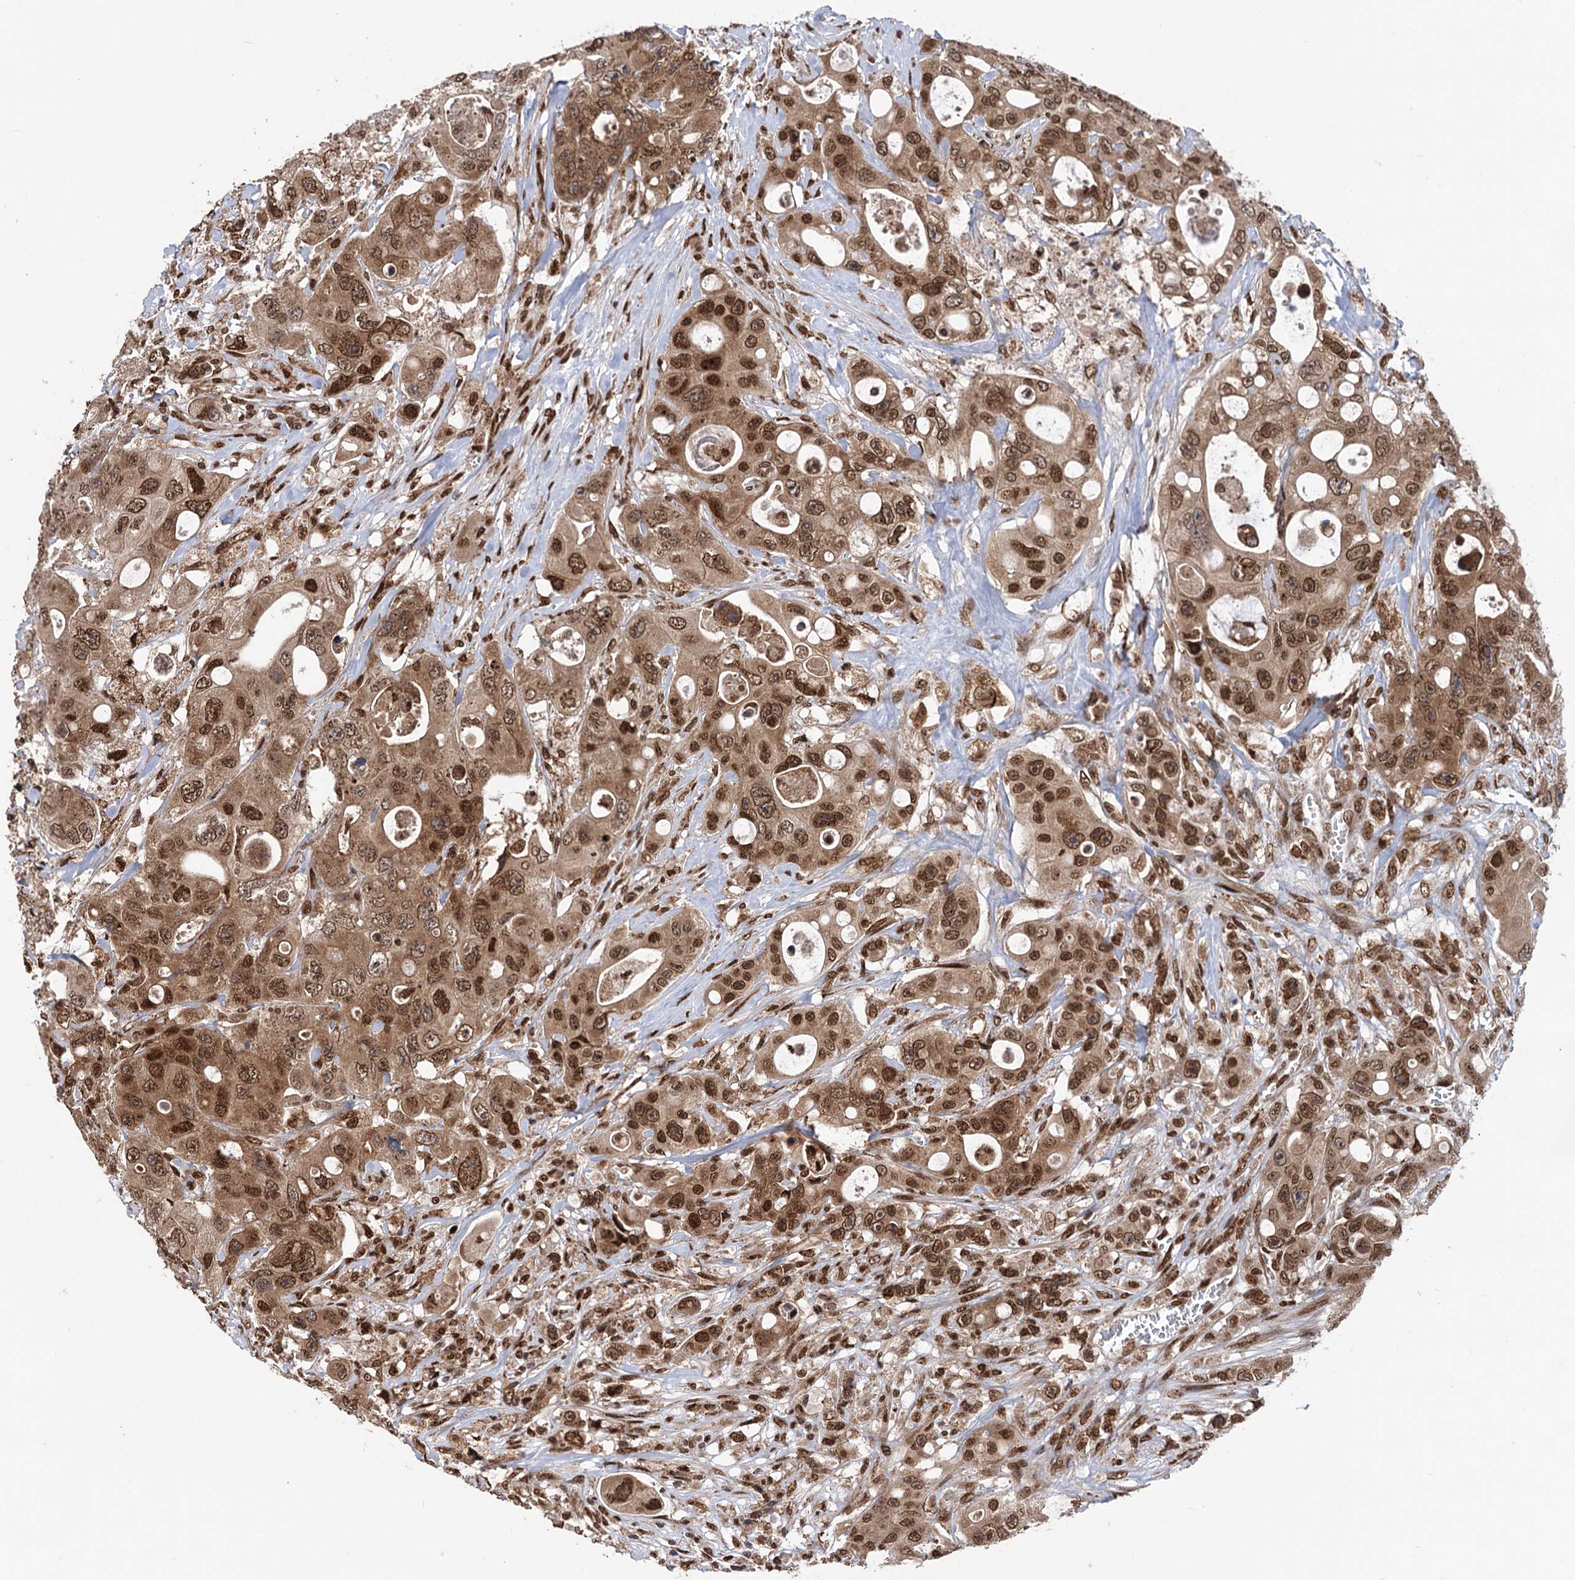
{"staining": {"intensity": "moderate", "quantity": ">75%", "location": "cytoplasmic/membranous,nuclear"}, "tissue": "colorectal cancer", "cell_type": "Tumor cells", "image_type": "cancer", "snomed": [{"axis": "morphology", "description": "Adenocarcinoma, NOS"}, {"axis": "topography", "description": "Colon"}], "caption": "Adenocarcinoma (colorectal) stained with a protein marker displays moderate staining in tumor cells.", "gene": "MESD", "patient": {"sex": "female", "age": 46}}